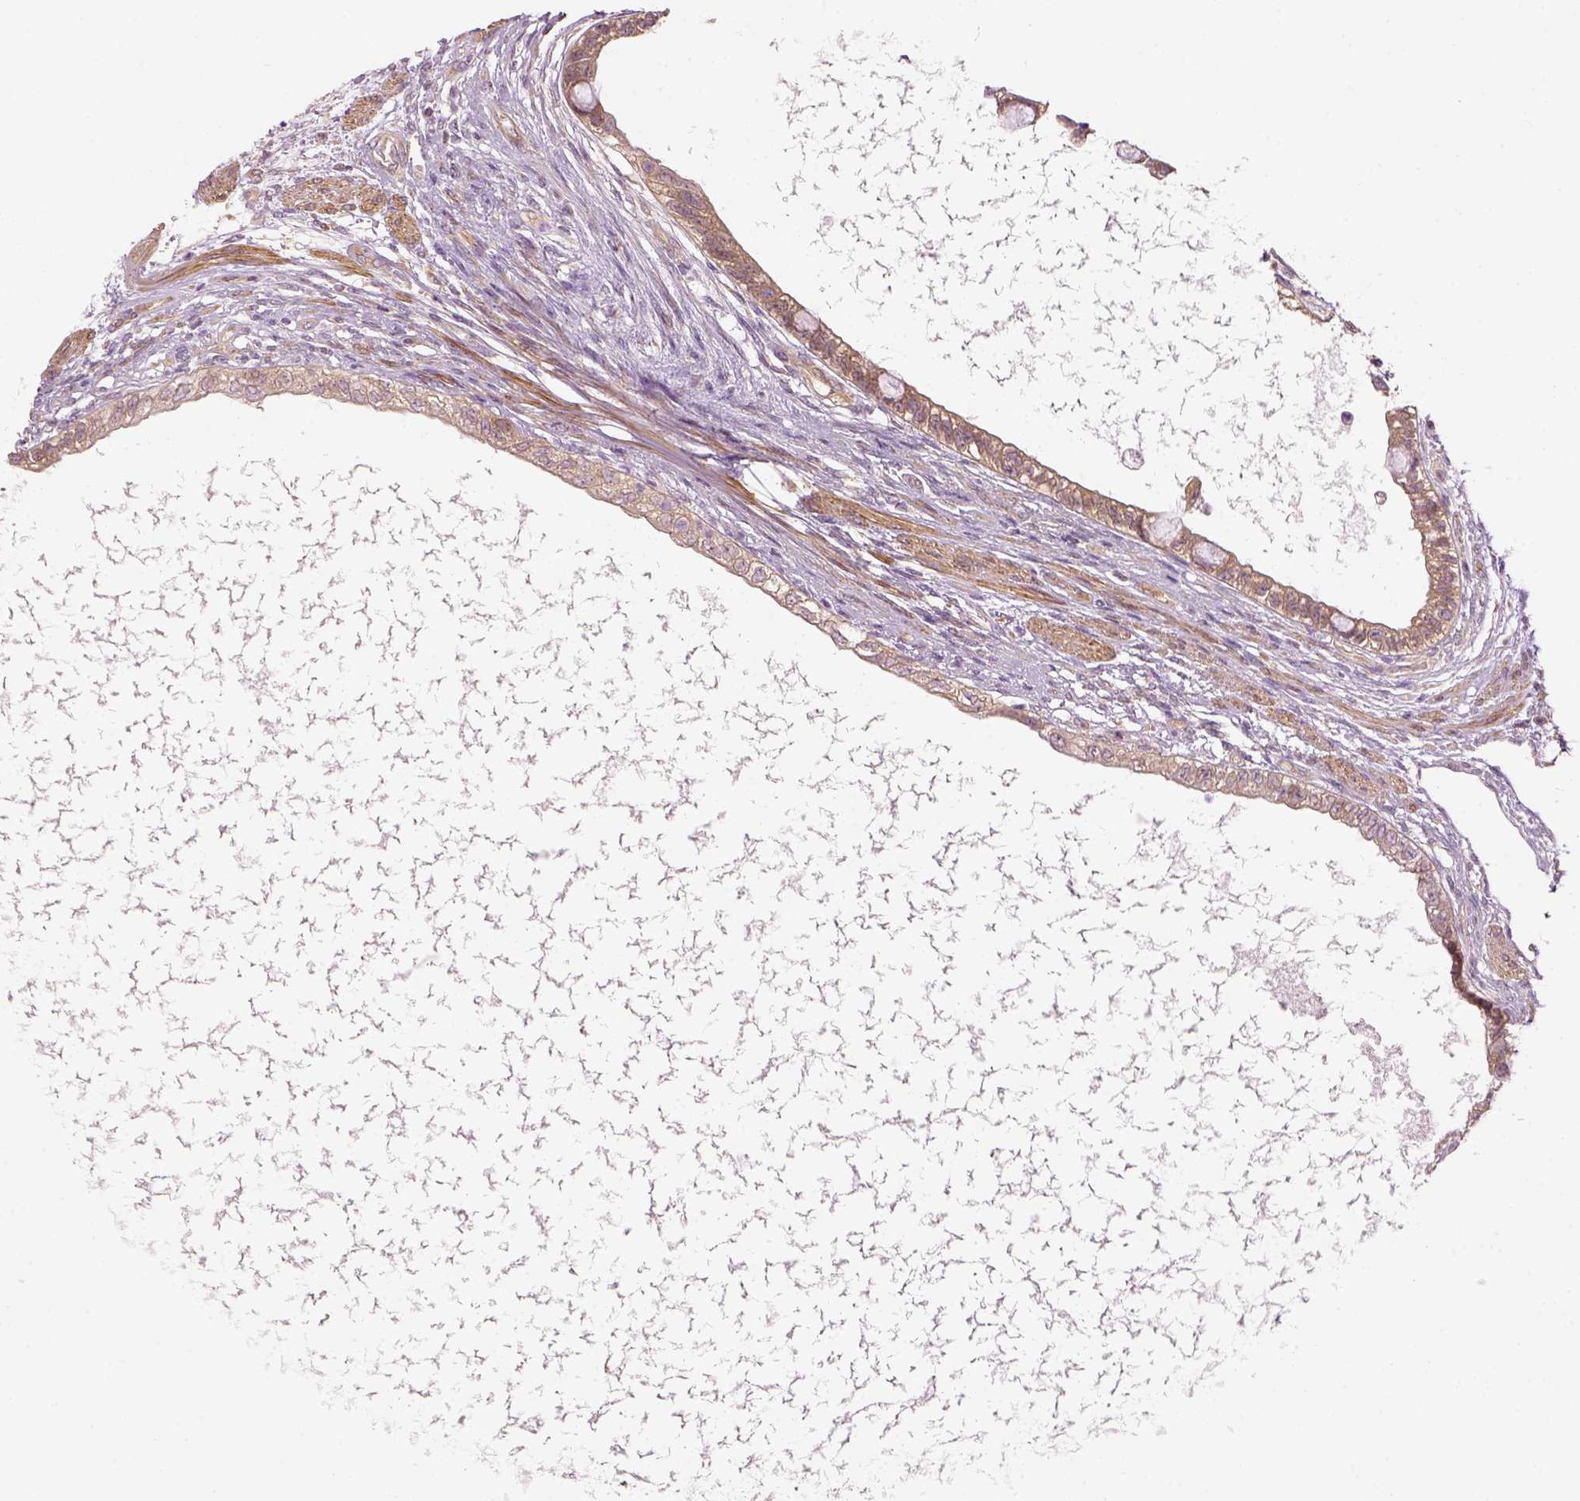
{"staining": {"intensity": "weak", "quantity": ">75%", "location": "cytoplasmic/membranous"}, "tissue": "testis cancer", "cell_type": "Tumor cells", "image_type": "cancer", "snomed": [{"axis": "morphology", "description": "Carcinoma, Embryonal, NOS"}, {"axis": "topography", "description": "Testis"}], "caption": "Immunohistochemical staining of testis embryonal carcinoma shows low levels of weak cytoplasmic/membranous protein expression in about >75% of tumor cells.", "gene": "PAIP1", "patient": {"sex": "male", "age": 26}}